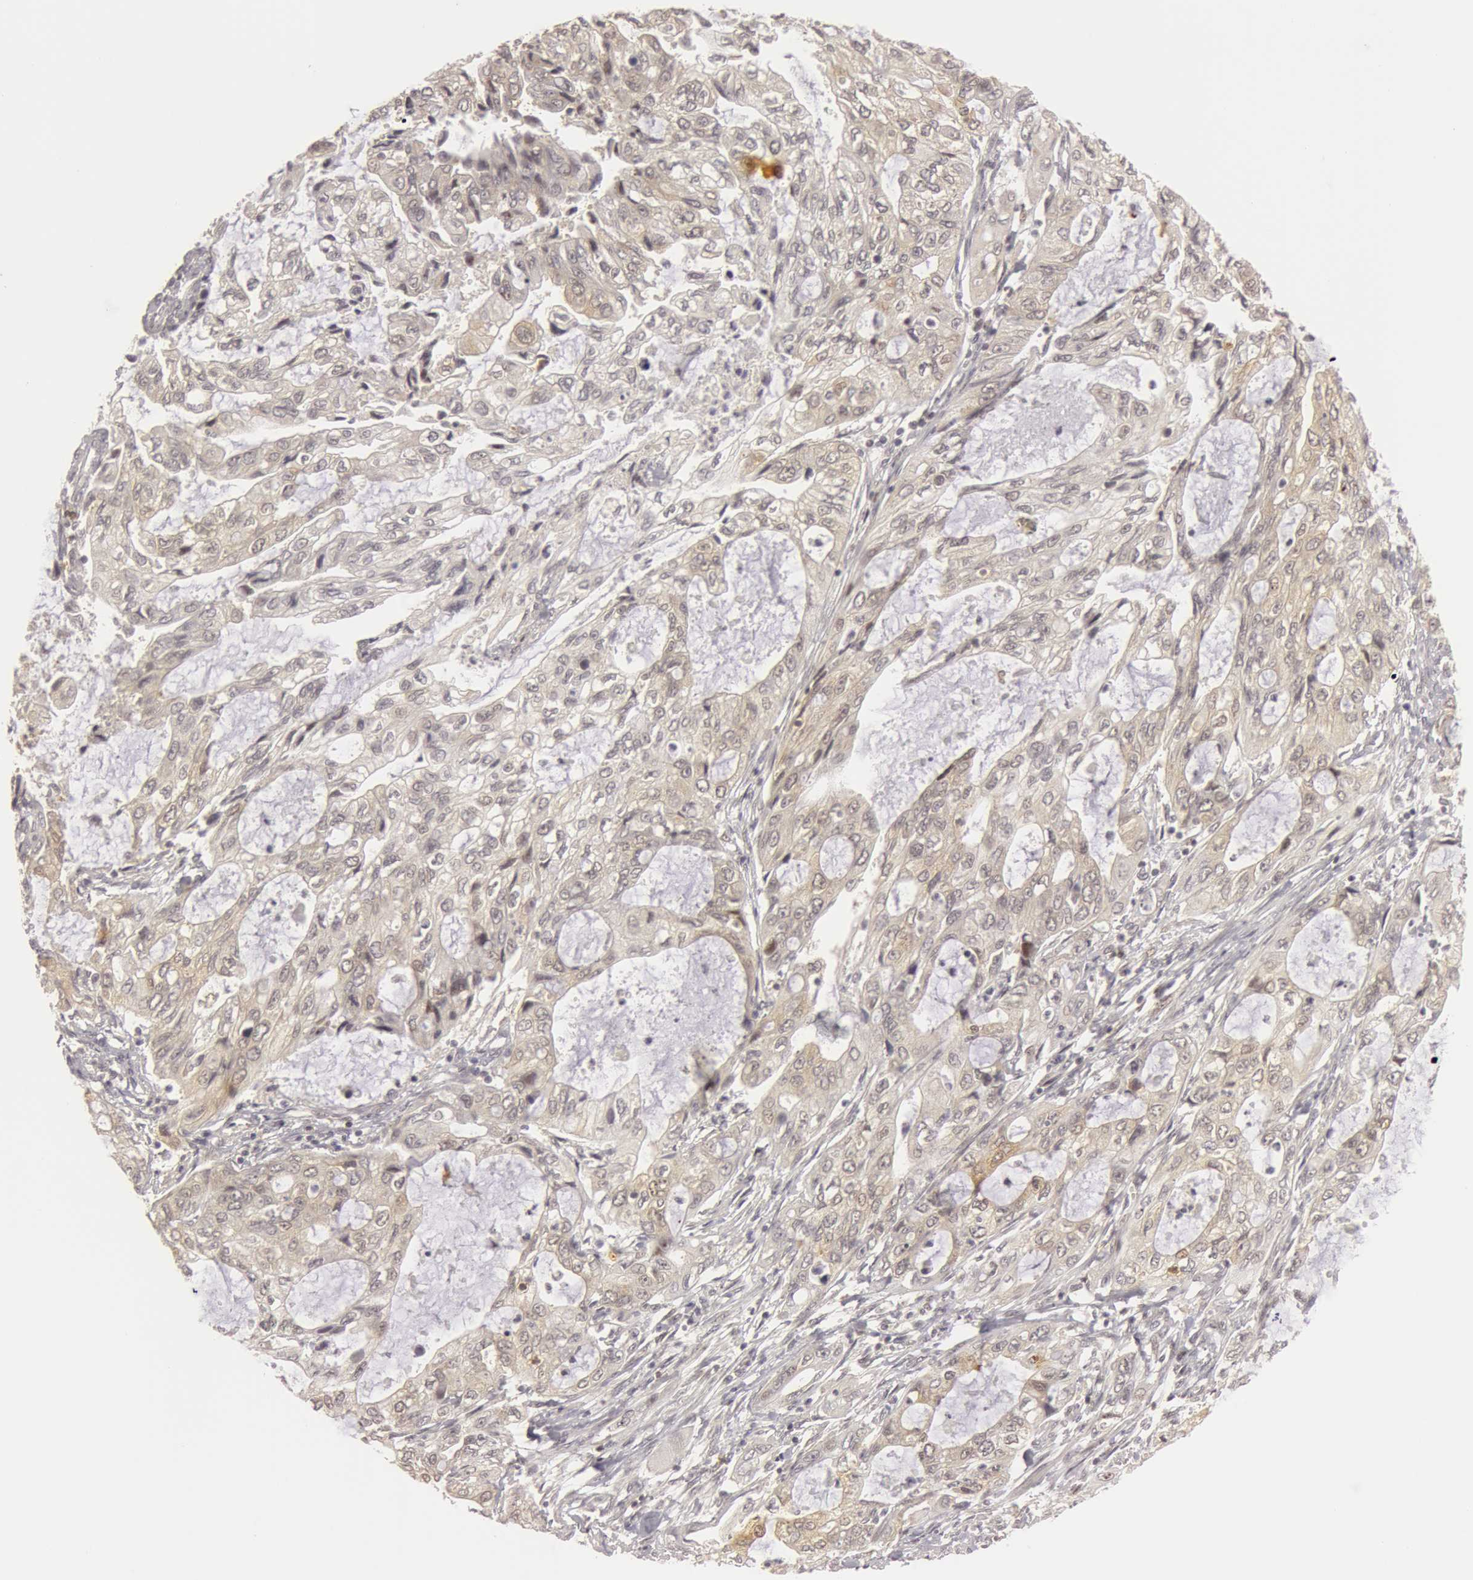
{"staining": {"intensity": "negative", "quantity": "none", "location": "none"}, "tissue": "stomach cancer", "cell_type": "Tumor cells", "image_type": "cancer", "snomed": [{"axis": "morphology", "description": "Adenocarcinoma, NOS"}, {"axis": "topography", "description": "Stomach, upper"}], "caption": "High power microscopy micrograph of an immunohistochemistry histopathology image of stomach adenocarcinoma, revealing no significant staining in tumor cells.", "gene": "OASL", "patient": {"sex": "female", "age": 52}}